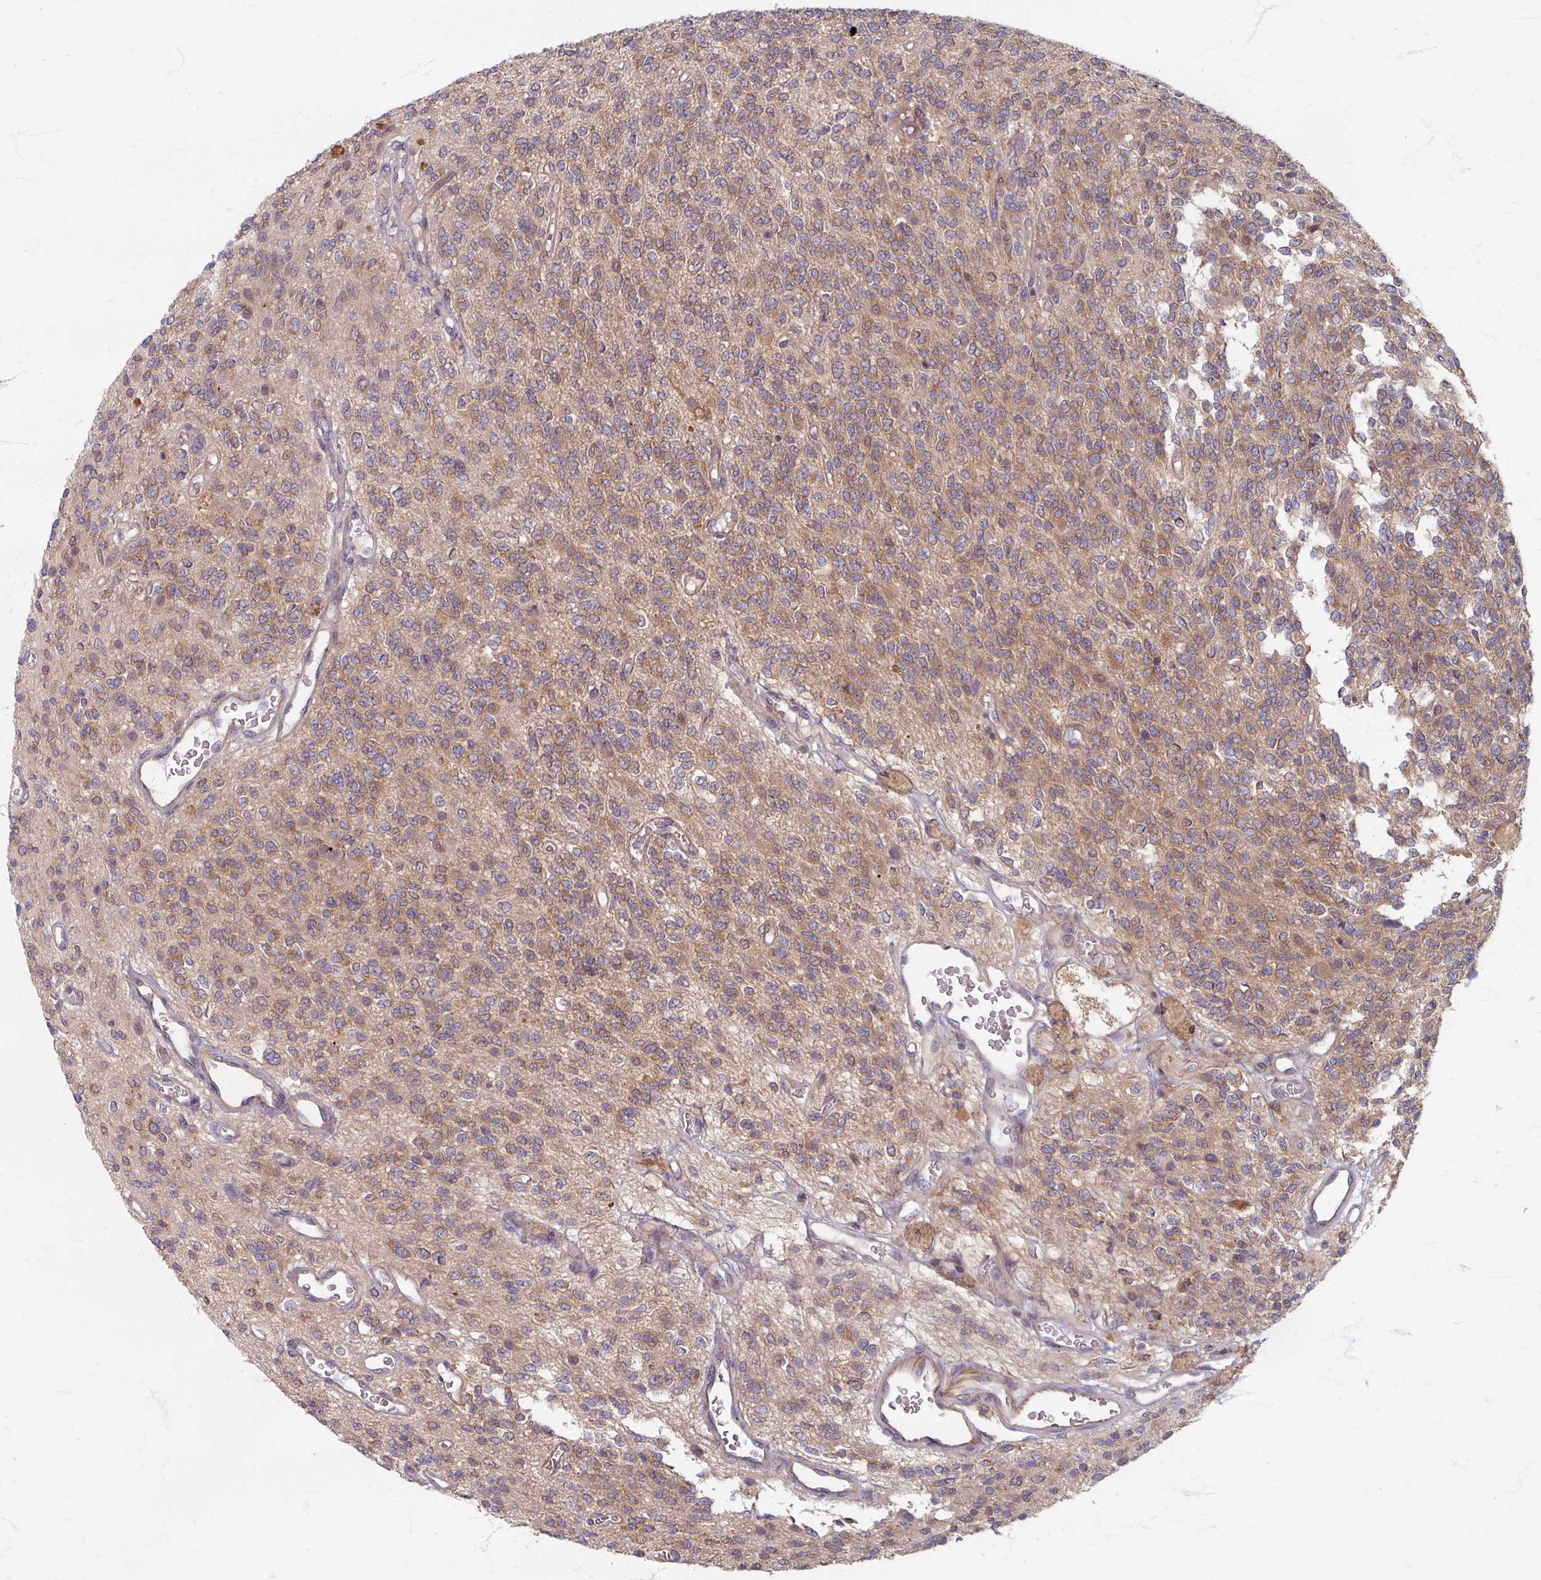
{"staining": {"intensity": "moderate", "quantity": ">75%", "location": "cytoplasmic/membranous"}, "tissue": "glioma", "cell_type": "Tumor cells", "image_type": "cancer", "snomed": [{"axis": "morphology", "description": "Glioma, malignant, High grade"}, {"axis": "topography", "description": "Brain"}], "caption": "This is an image of immunohistochemistry (IHC) staining of malignant glioma (high-grade), which shows moderate positivity in the cytoplasmic/membranous of tumor cells.", "gene": "STAM", "patient": {"sex": "male", "age": 34}}